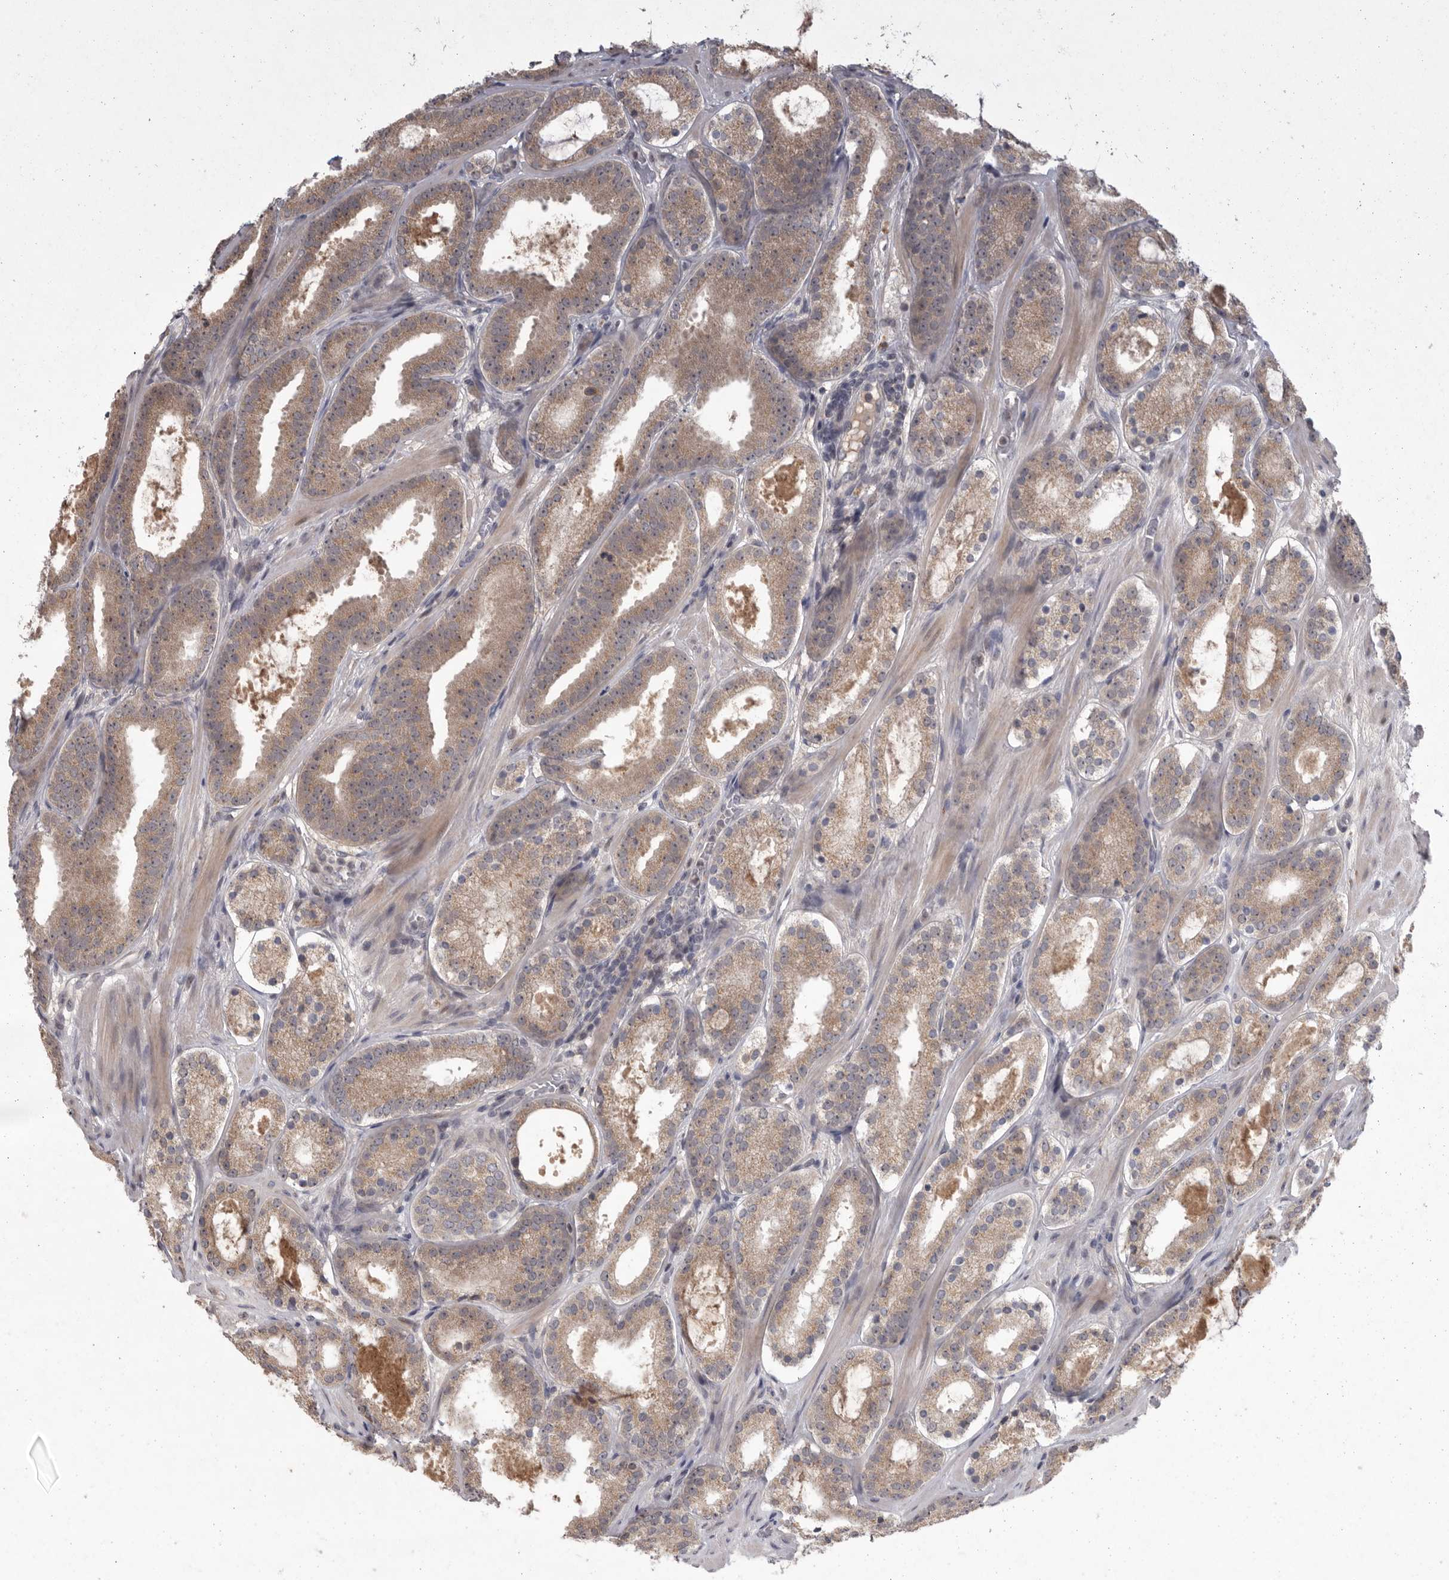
{"staining": {"intensity": "weak", "quantity": ">75%", "location": "cytoplasmic/membranous"}, "tissue": "prostate cancer", "cell_type": "Tumor cells", "image_type": "cancer", "snomed": [{"axis": "morphology", "description": "Adenocarcinoma, Low grade"}, {"axis": "topography", "description": "Prostate"}], "caption": "High-power microscopy captured an immunohistochemistry (IHC) image of low-grade adenocarcinoma (prostate), revealing weak cytoplasmic/membranous expression in approximately >75% of tumor cells.", "gene": "MAN2A1", "patient": {"sex": "male", "age": 69}}